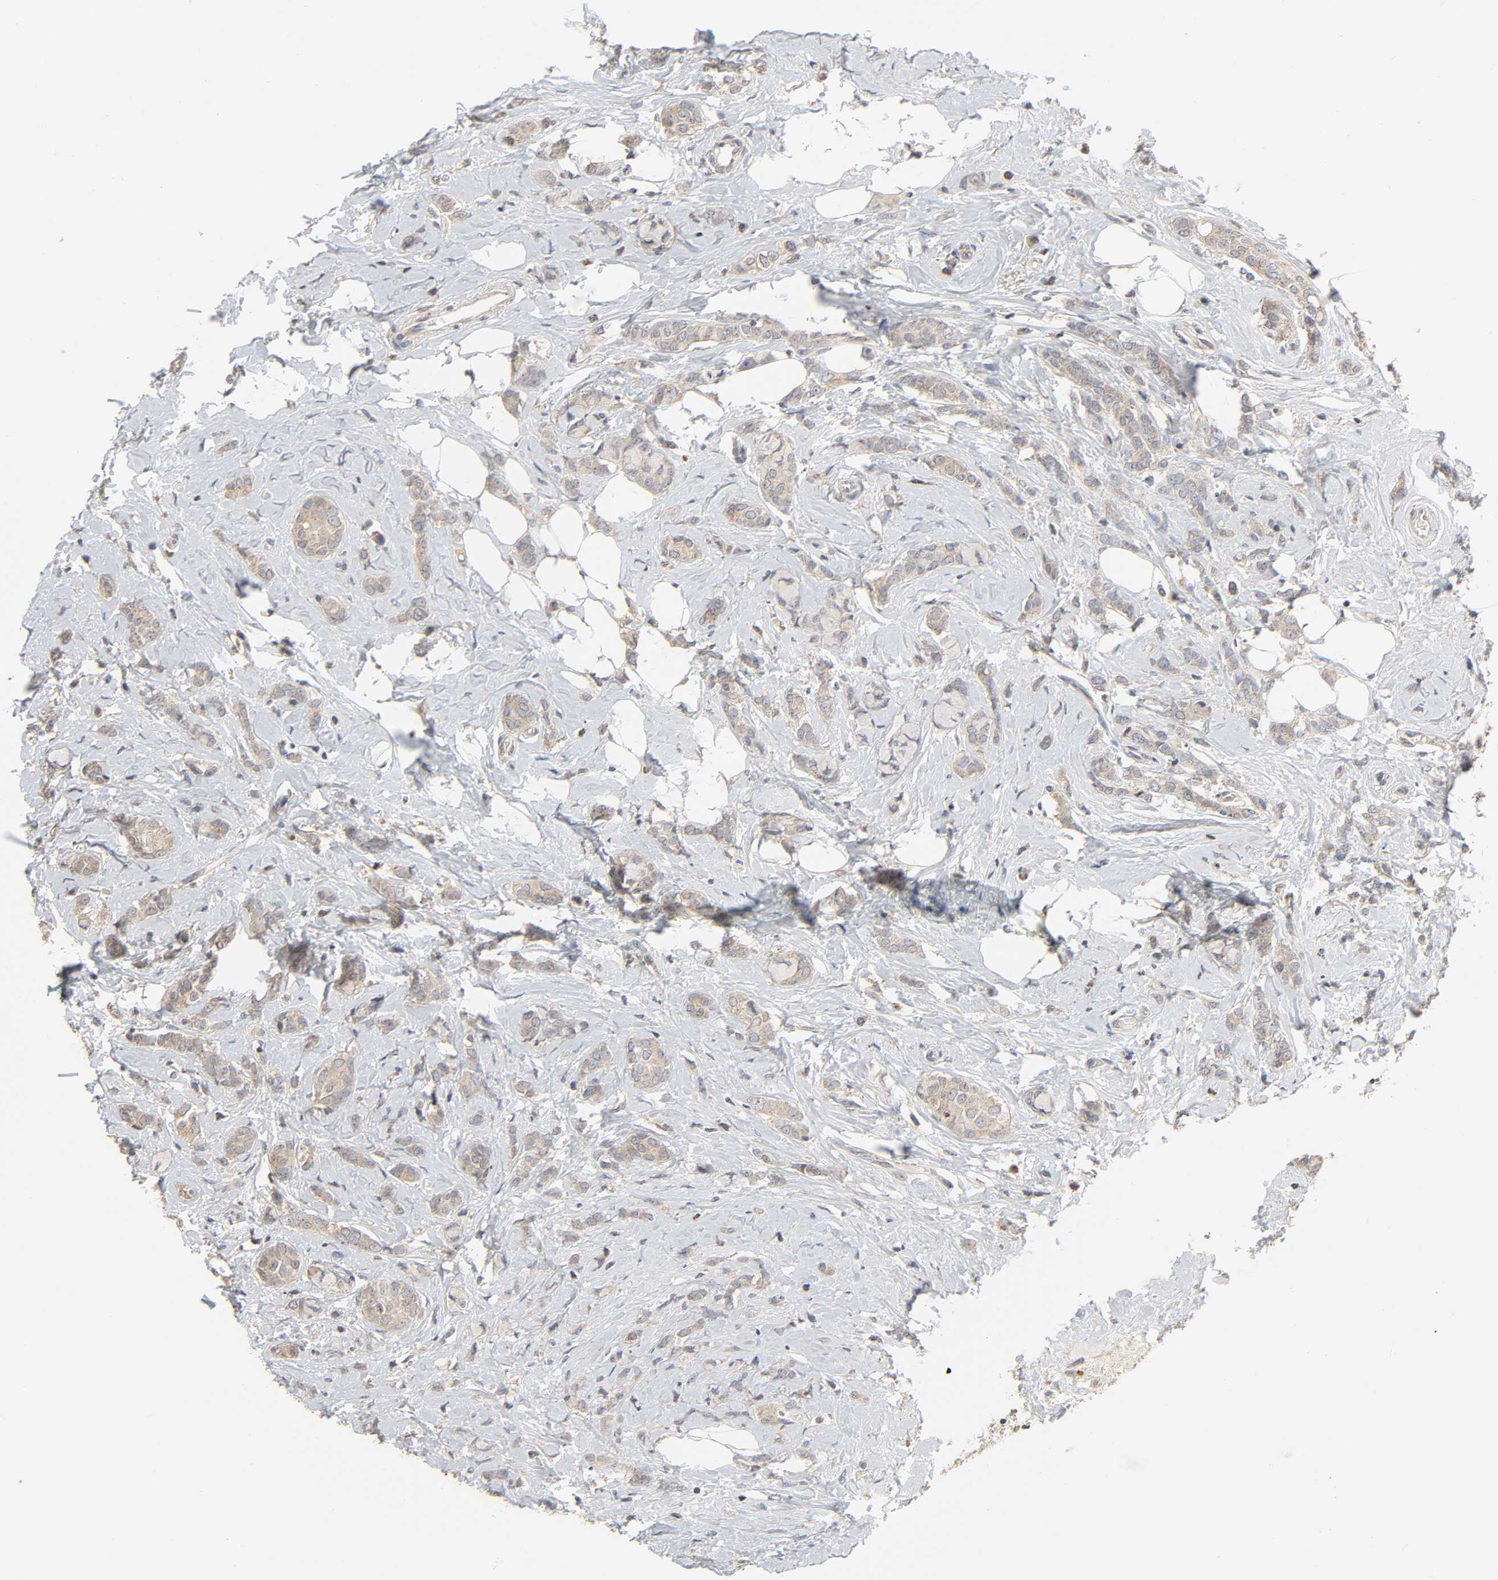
{"staining": {"intensity": "weak", "quantity": ">75%", "location": "cytoplasmic/membranous"}, "tissue": "breast cancer", "cell_type": "Tumor cells", "image_type": "cancer", "snomed": [{"axis": "morphology", "description": "Lobular carcinoma"}, {"axis": "topography", "description": "Breast"}], "caption": "Protein analysis of lobular carcinoma (breast) tissue exhibits weak cytoplasmic/membranous positivity in about >75% of tumor cells.", "gene": "CLEC4E", "patient": {"sex": "female", "age": 60}}